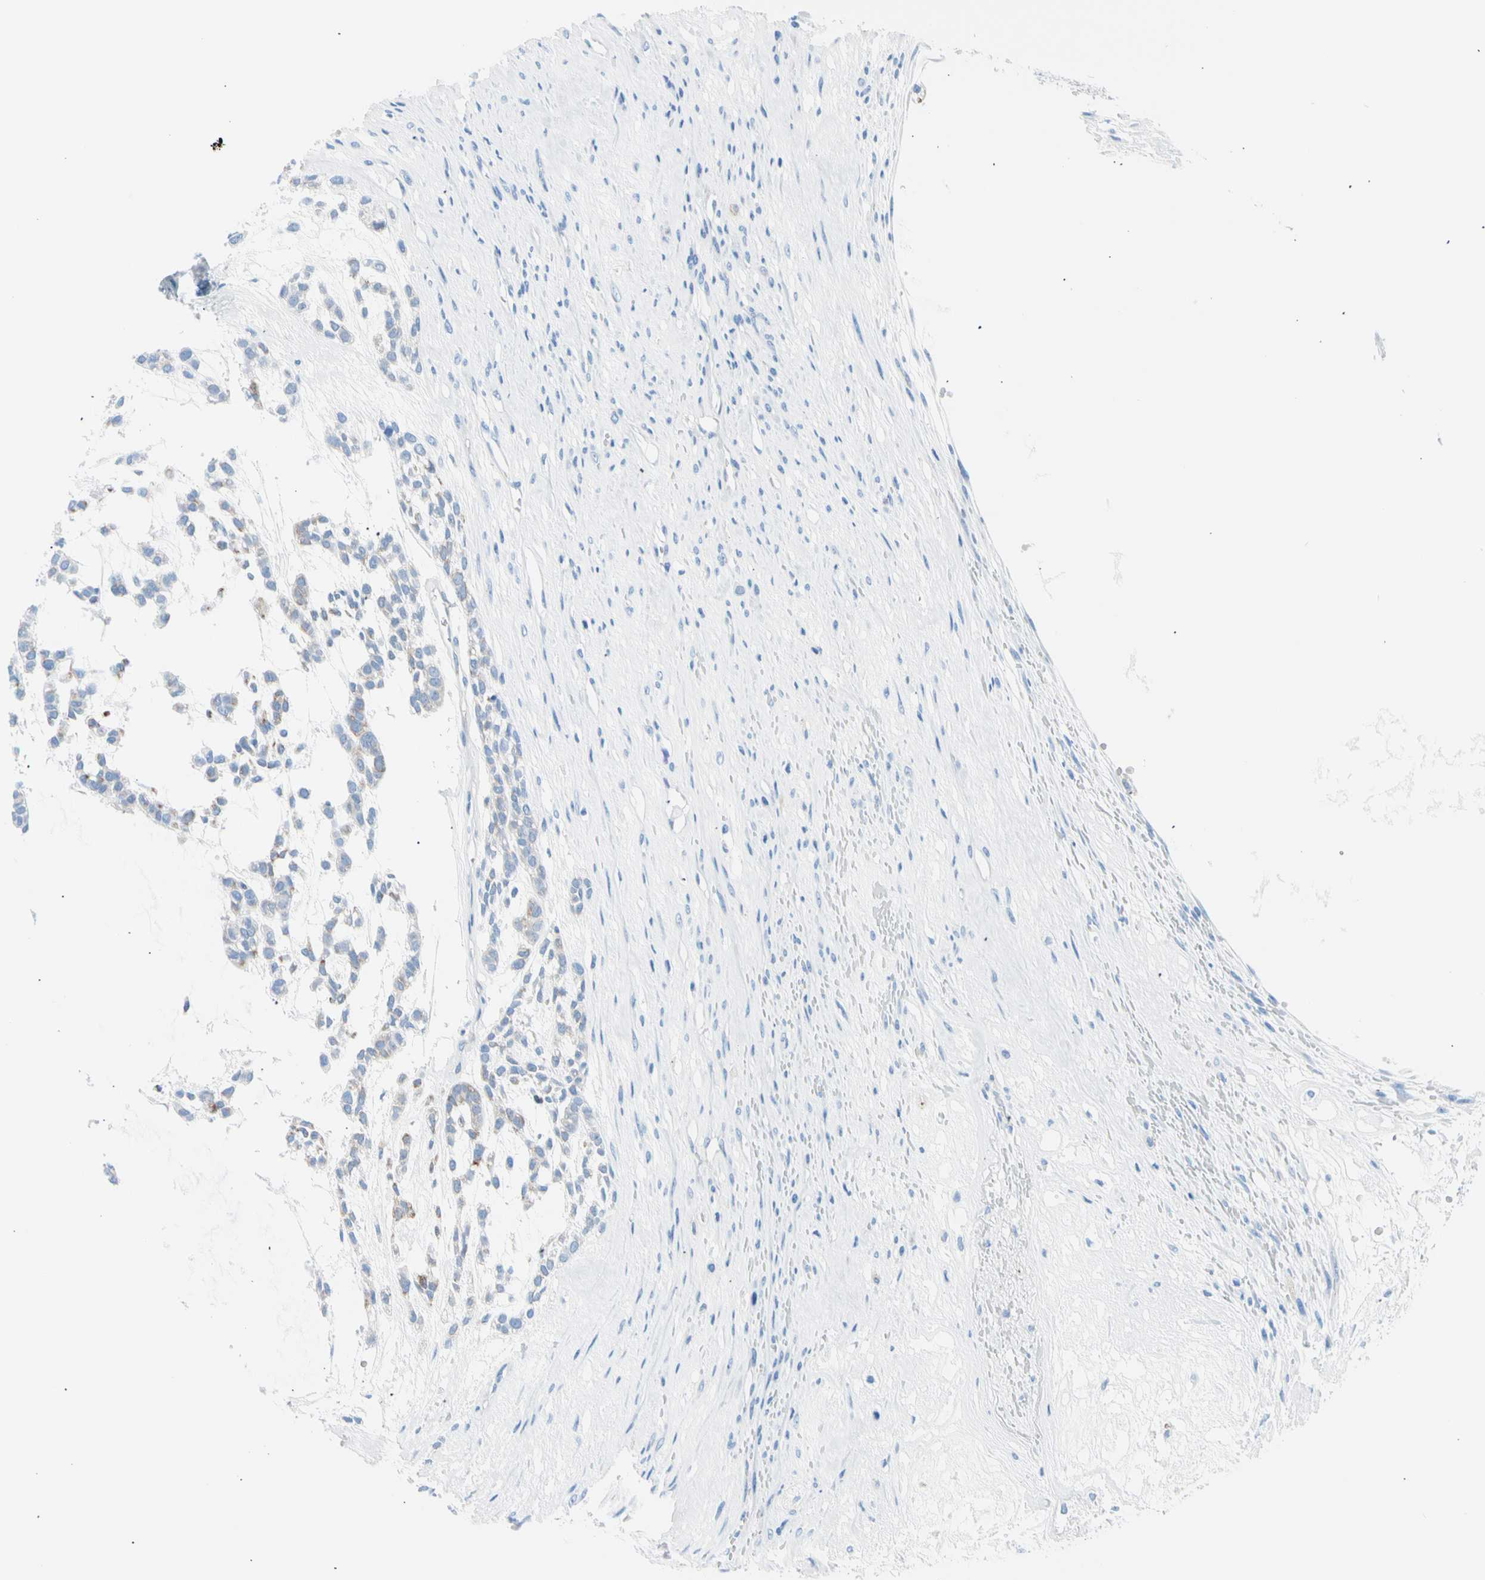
{"staining": {"intensity": "weak", "quantity": "<25%", "location": "cytoplasmic/membranous"}, "tissue": "head and neck cancer", "cell_type": "Tumor cells", "image_type": "cancer", "snomed": [{"axis": "morphology", "description": "Adenocarcinoma, NOS"}, {"axis": "morphology", "description": "Adenoma, NOS"}, {"axis": "topography", "description": "Head-Neck"}], "caption": "High magnification brightfield microscopy of adenoma (head and neck) stained with DAB (3,3'-diaminobenzidine) (brown) and counterstained with hematoxylin (blue): tumor cells show no significant staining.", "gene": "HK1", "patient": {"sex": "female", "age": 55}}